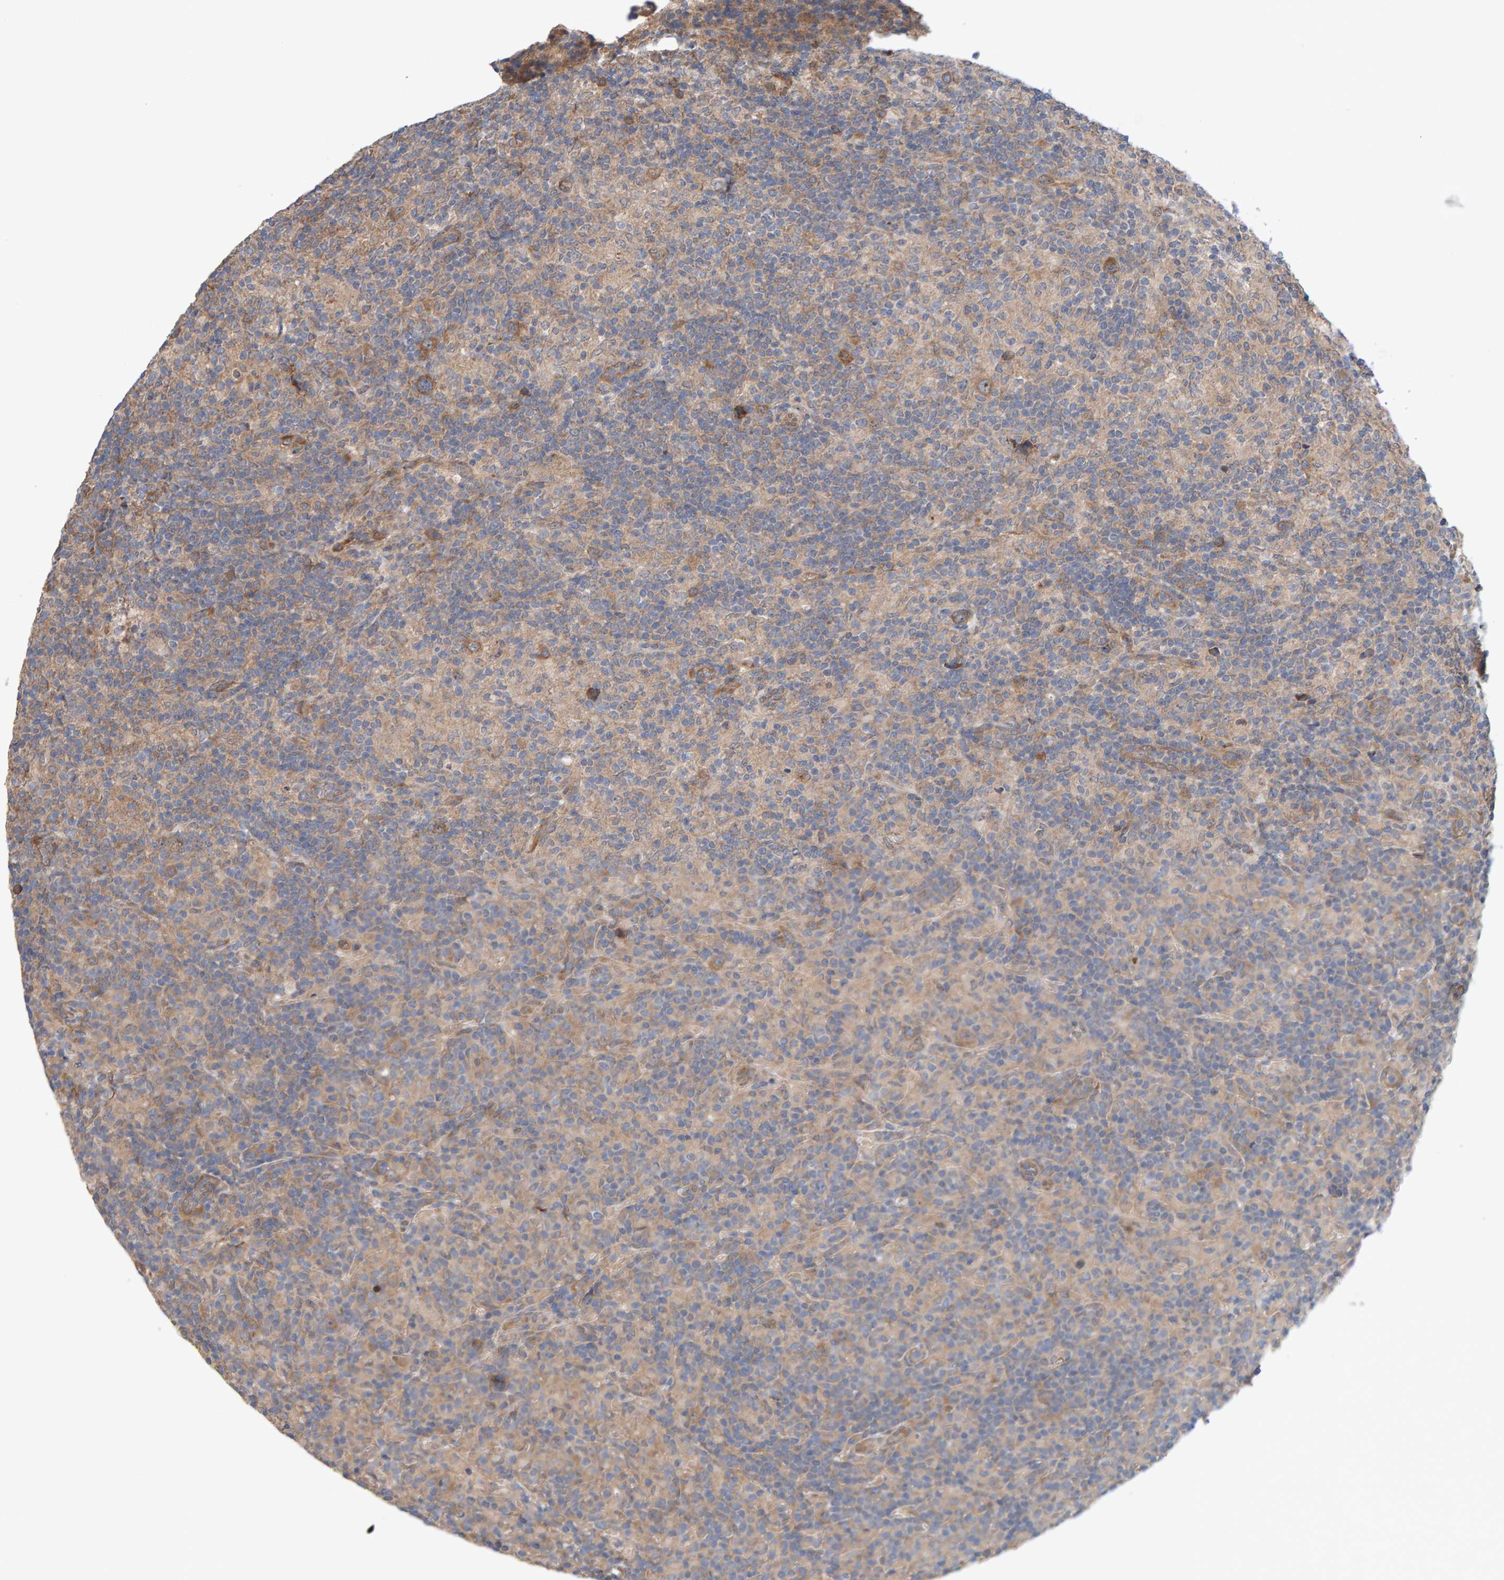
{"staining": {"intensity": "moderate", "quantity": ">75%", "location": "cytoplasmic/membranous"}, "tissue": "lymphoma", "cell_type": "Tumor cells", "image_type": "cancer", "snomed": [{"axis": "morphology", "description": "Hodgkin's disease, NOS"}, {"axis": "topography", "description": "Lymph node"}], "caption": "Brown immunohistochemical staining in lymphoma reveals moderate cytoplasmic/membranous expression in approximately >75% of tumor cells.", "gene": "LRSAM1", "patient": {"sex": "male", "age": 70}}